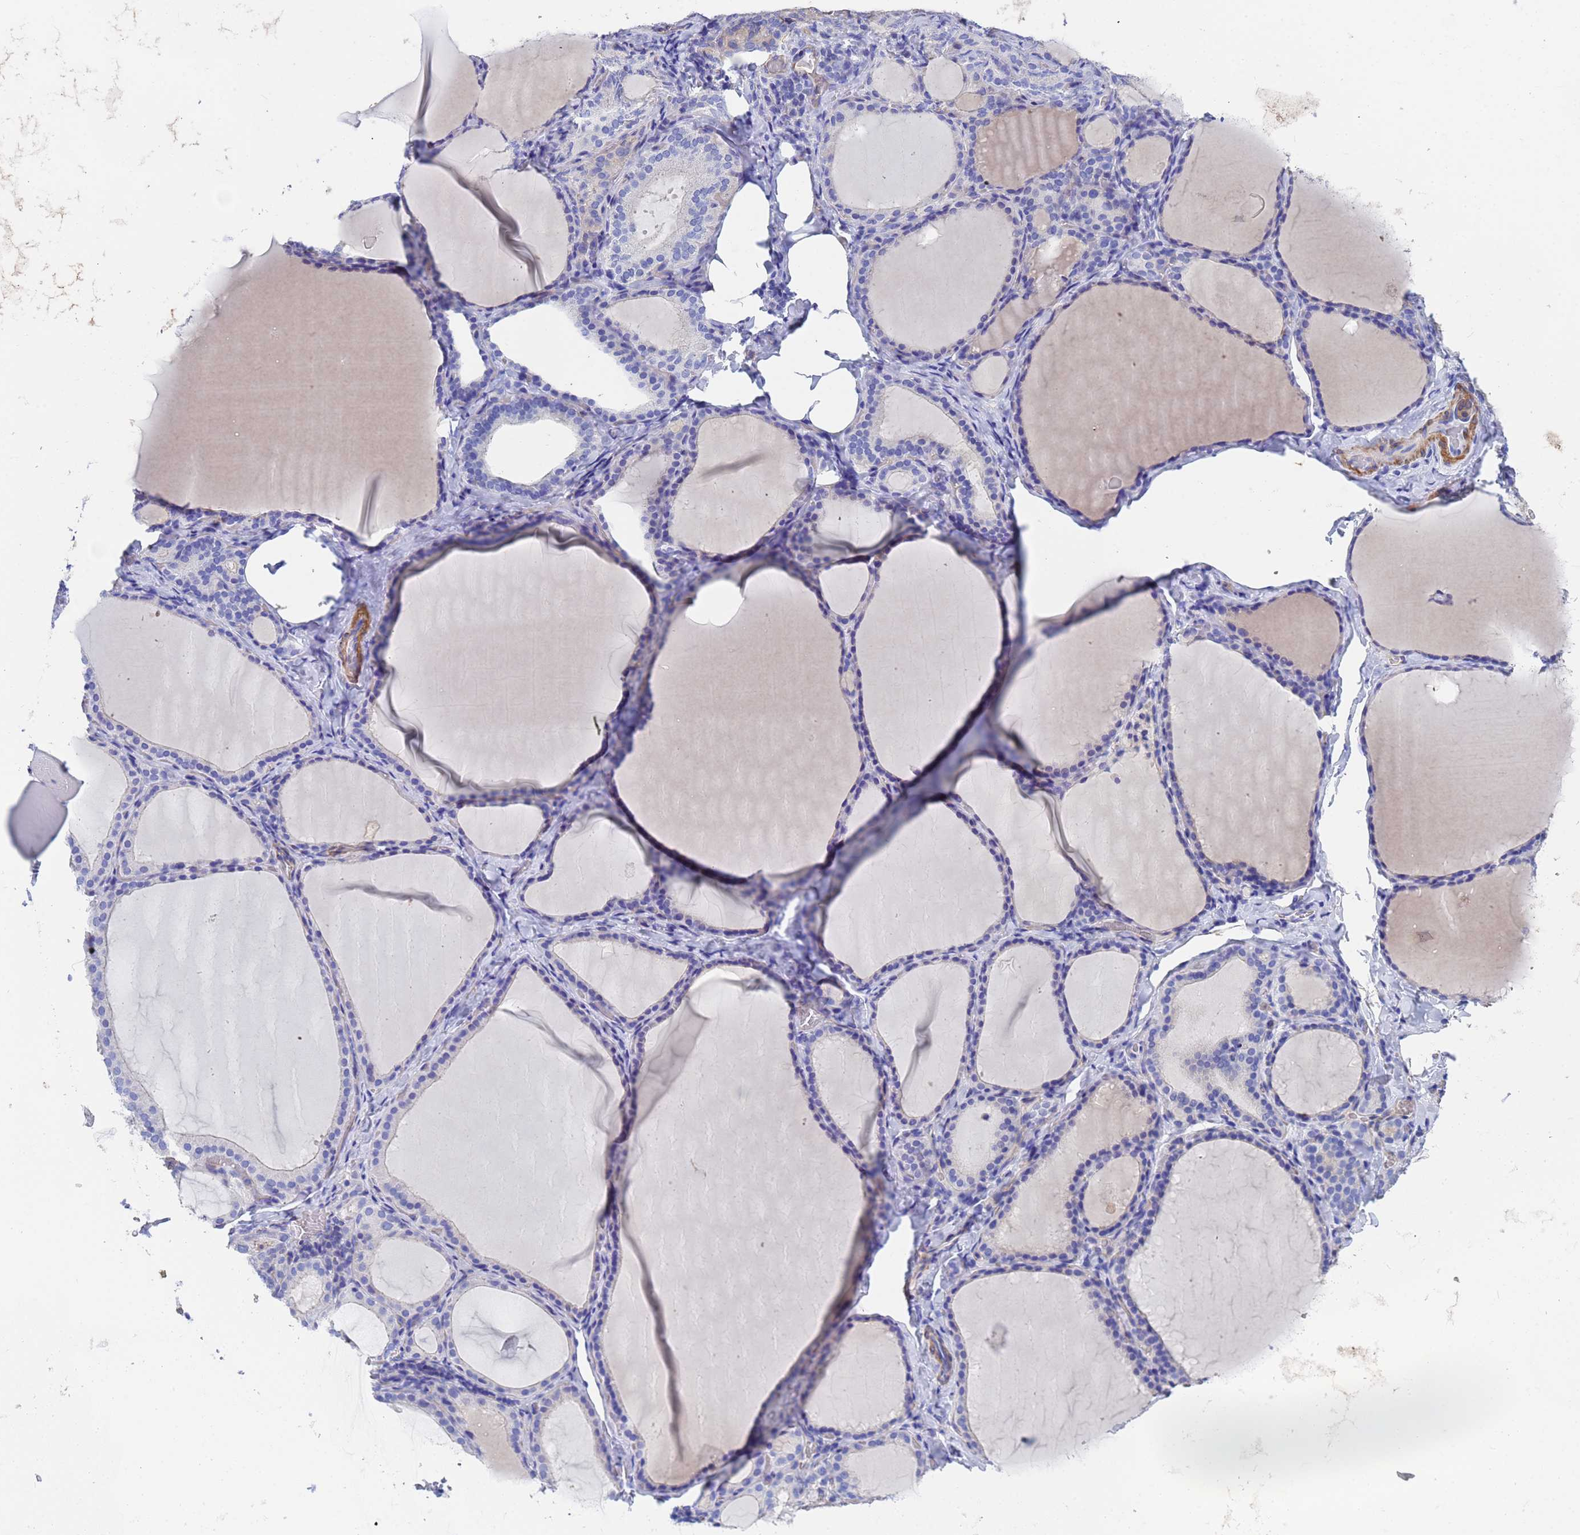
{"staining": {"intensity": "negative", "quantity": "none", "location": "none"}, "tissue": "thyroid gland", "cell_type": "Glandular cells", "image_type": "normal", "snomed": [{"axis": "morphology", "description": "Normal tissue, NOS"}, {"axis": "topography", "description": "Thyroid gland"}], "caption": "The image demonstrates no significant expression in glandular cells of thyroid gland.", "gene": "CST1", "patient": {"sex": "female", "age": 39}}